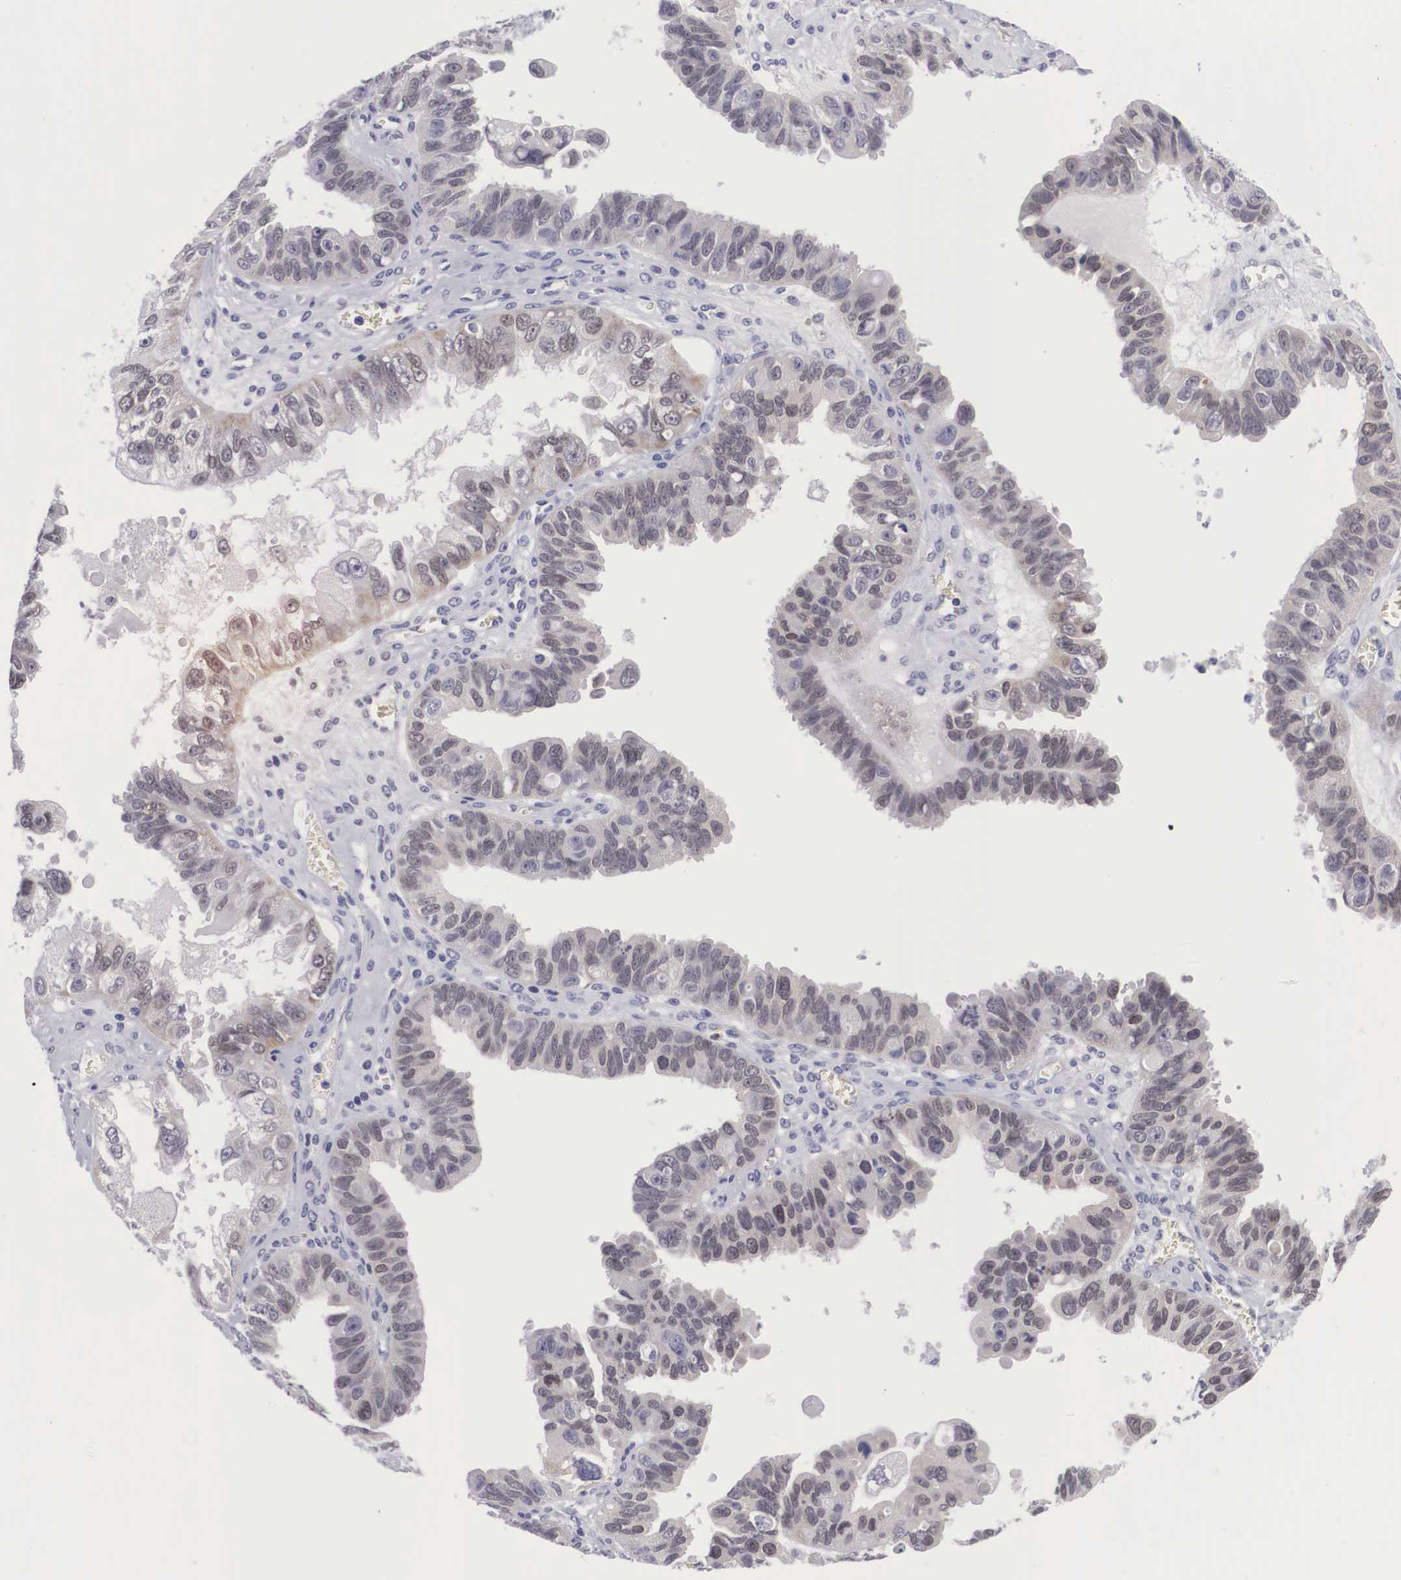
{"staining": {"intensity": "strong", "quantity": "25%-75%", "location": "cytoplasmic/membranous,nuclear"}, "tissue": "ovarian cancer", "cell_type": "Tumor cells", "image_type": "cancer", "snomed": [{"axis": "morphology", "description": "Carcinoma, endometroid"}, {"axis": "topography", "description": "Ovary"}], "caption": "Strong cytoplasmic/membranous and nuclear staining is present in approximately 25%-75% of tumor cells in endometroid carcinoma (ovarian). The protein of interest is shown in brown color, while the nuclei are stained blue.", "gene": "SOX11", "patient": {"sex": "female", "age": 85}}